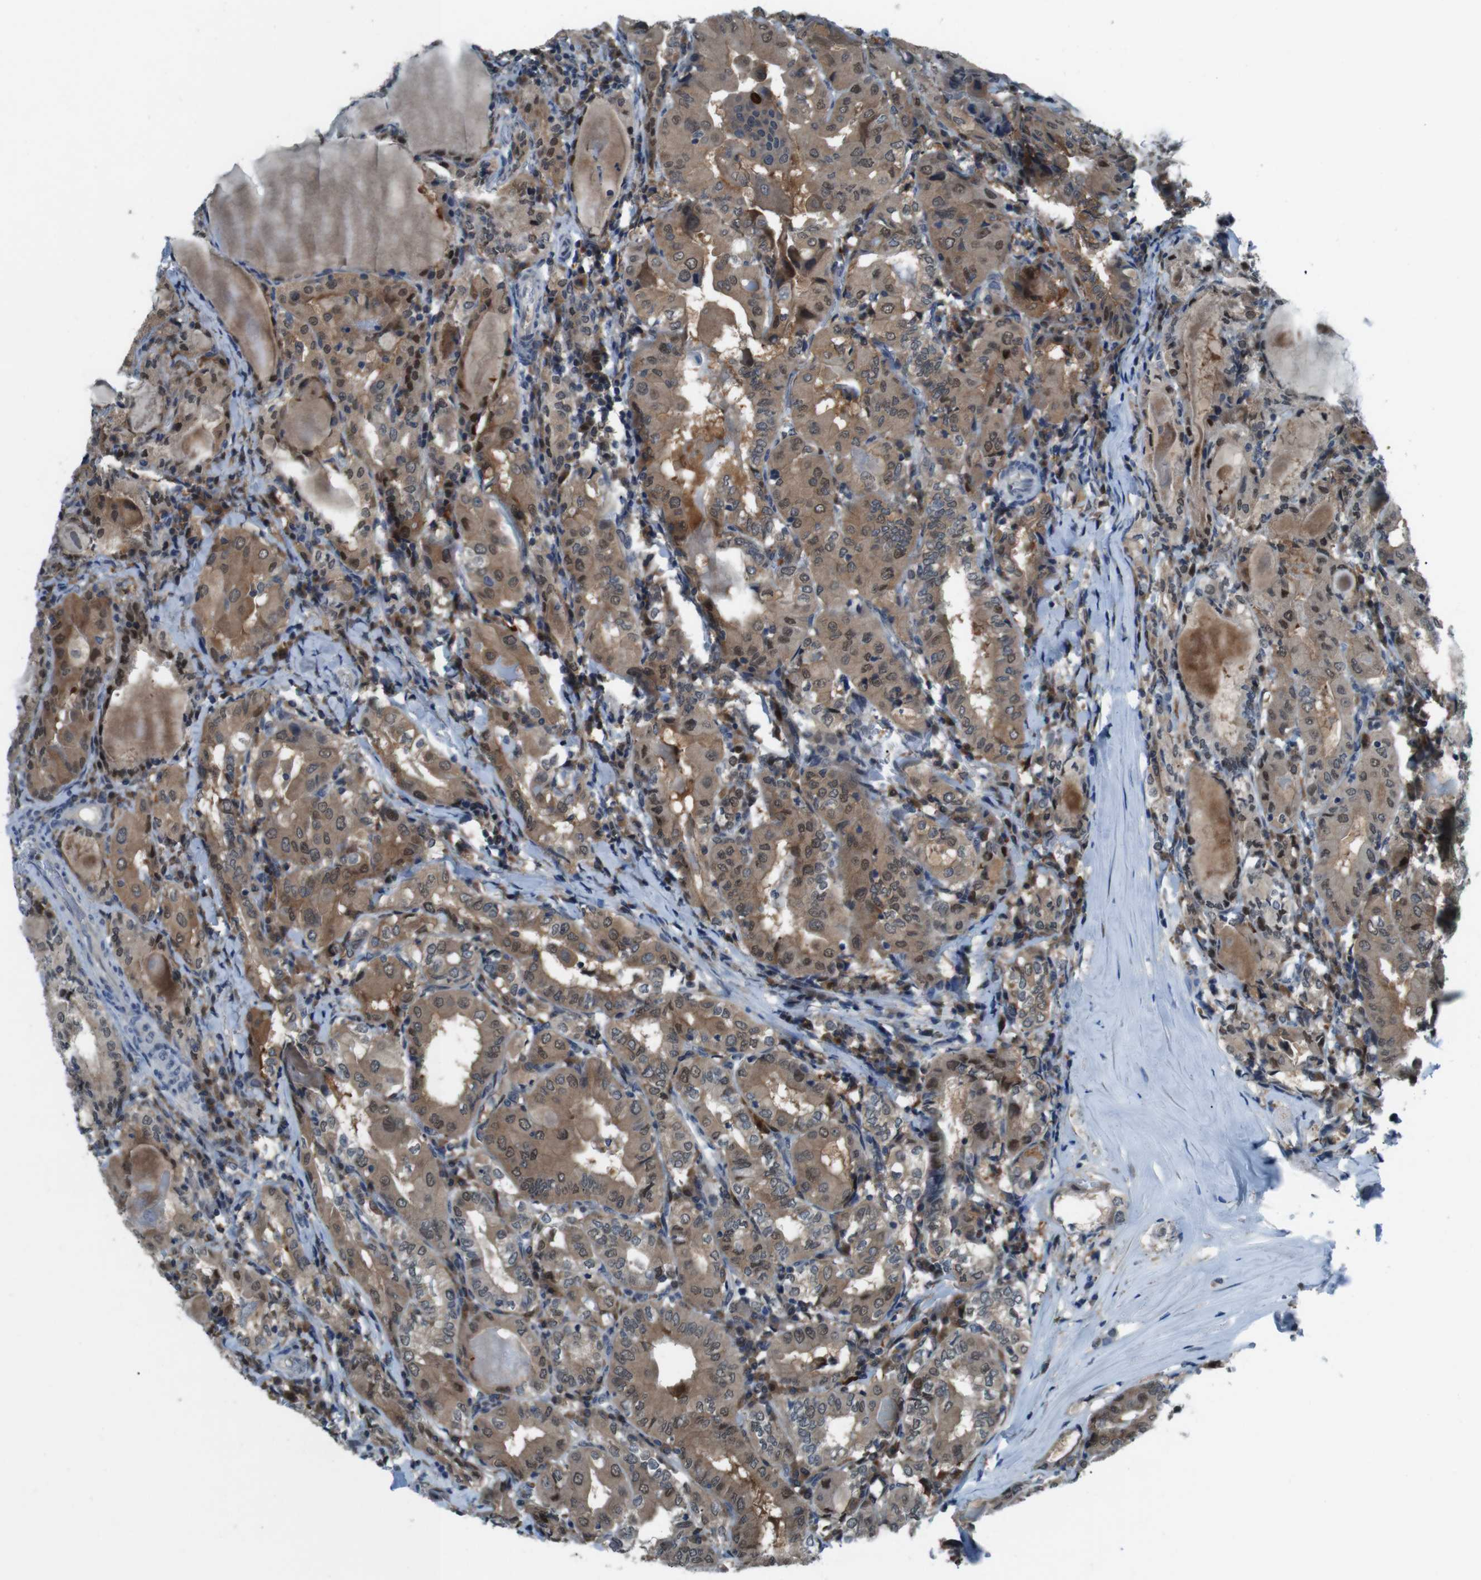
{"staining": {"intensity": "moderate", "quantity": ">75%", "location": "cytoplasmic/membranous,nuclear"}, "tissue": "thyroid cancer", "cell_type": "Tumor cells", "image_type": "cancer", "snomed": [{"axis": "morphology", "description": "Papillary adenocarcinoma, NOS"}, {"axis": "topography", "description": "Thyroid gland"}], "caption": "A brown stain shows moderate cytoplasmic/membranous and nuclear positivity of a protein in thyroid cancer tumor cells.", "gene": "LRP5", "patient": {"sex": "female", "age": 42}}